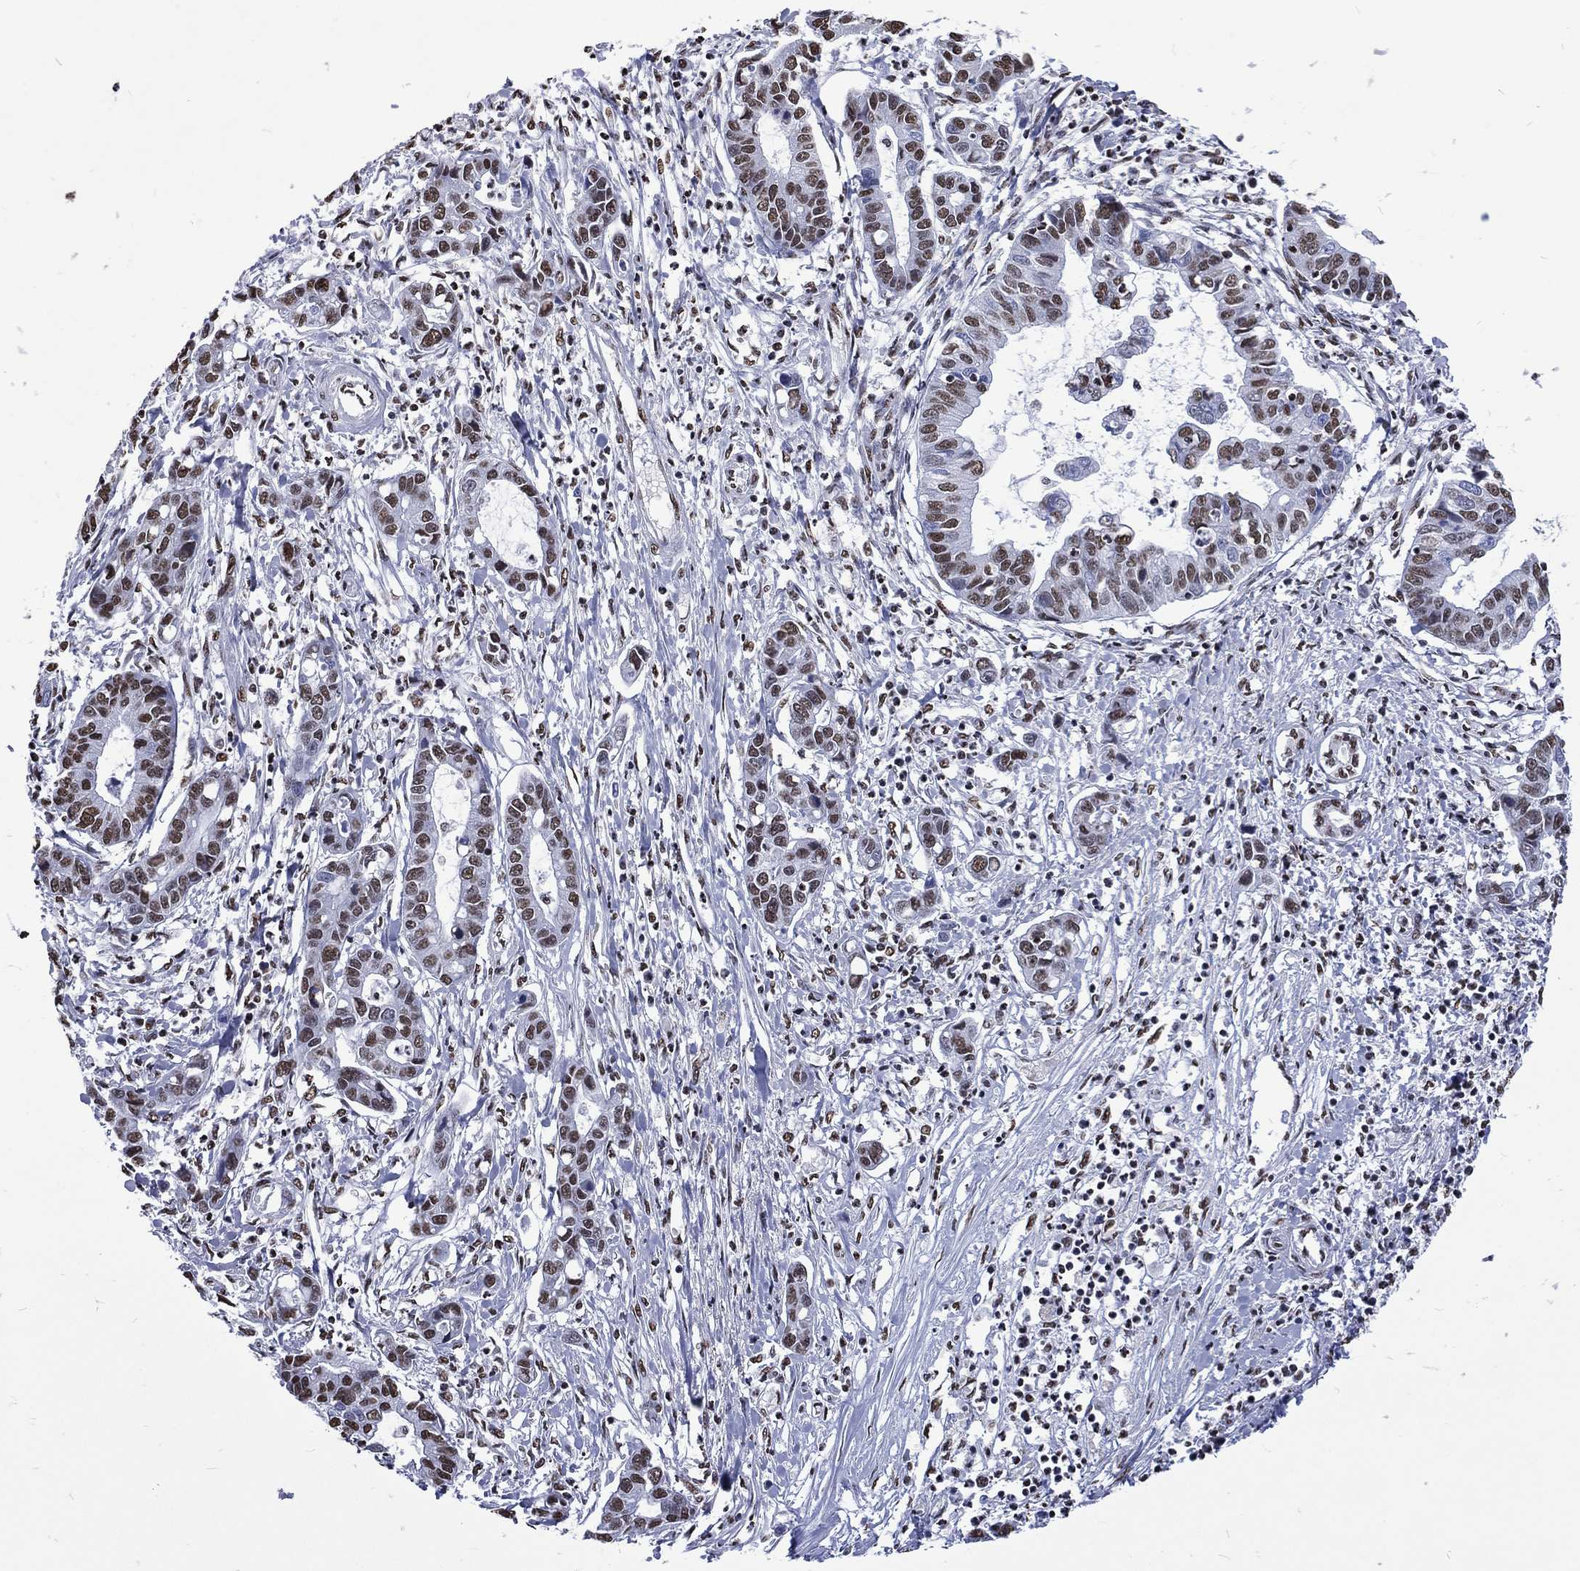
{"staining": {"intensity": "moderate", "quantity": ">75%", "location": "nuclear"}, "tissue": "liver cancer", "cell_type": "Tumor cells", "image_type": "cancer", "snomed": [{"axis": "morphology", "description": "Cholangiocarcinoma"}, {"axis": "topography", "description": "Liver"}], "caption": "Liver cholangiocarcinoma was stained to show a protein in brown. There is medium levels of moderate nuclear positivity in approximately >75% of tumor cells. The staining was performed using DAB (3,3'-diaminobenzidine) to visualize the protein expression in brown, while the nuclei were stained in blue with hematoxylin (Magnification: 20x).", "gene": "RETREG2", "patient": {"sex": "male", "age": 58}}